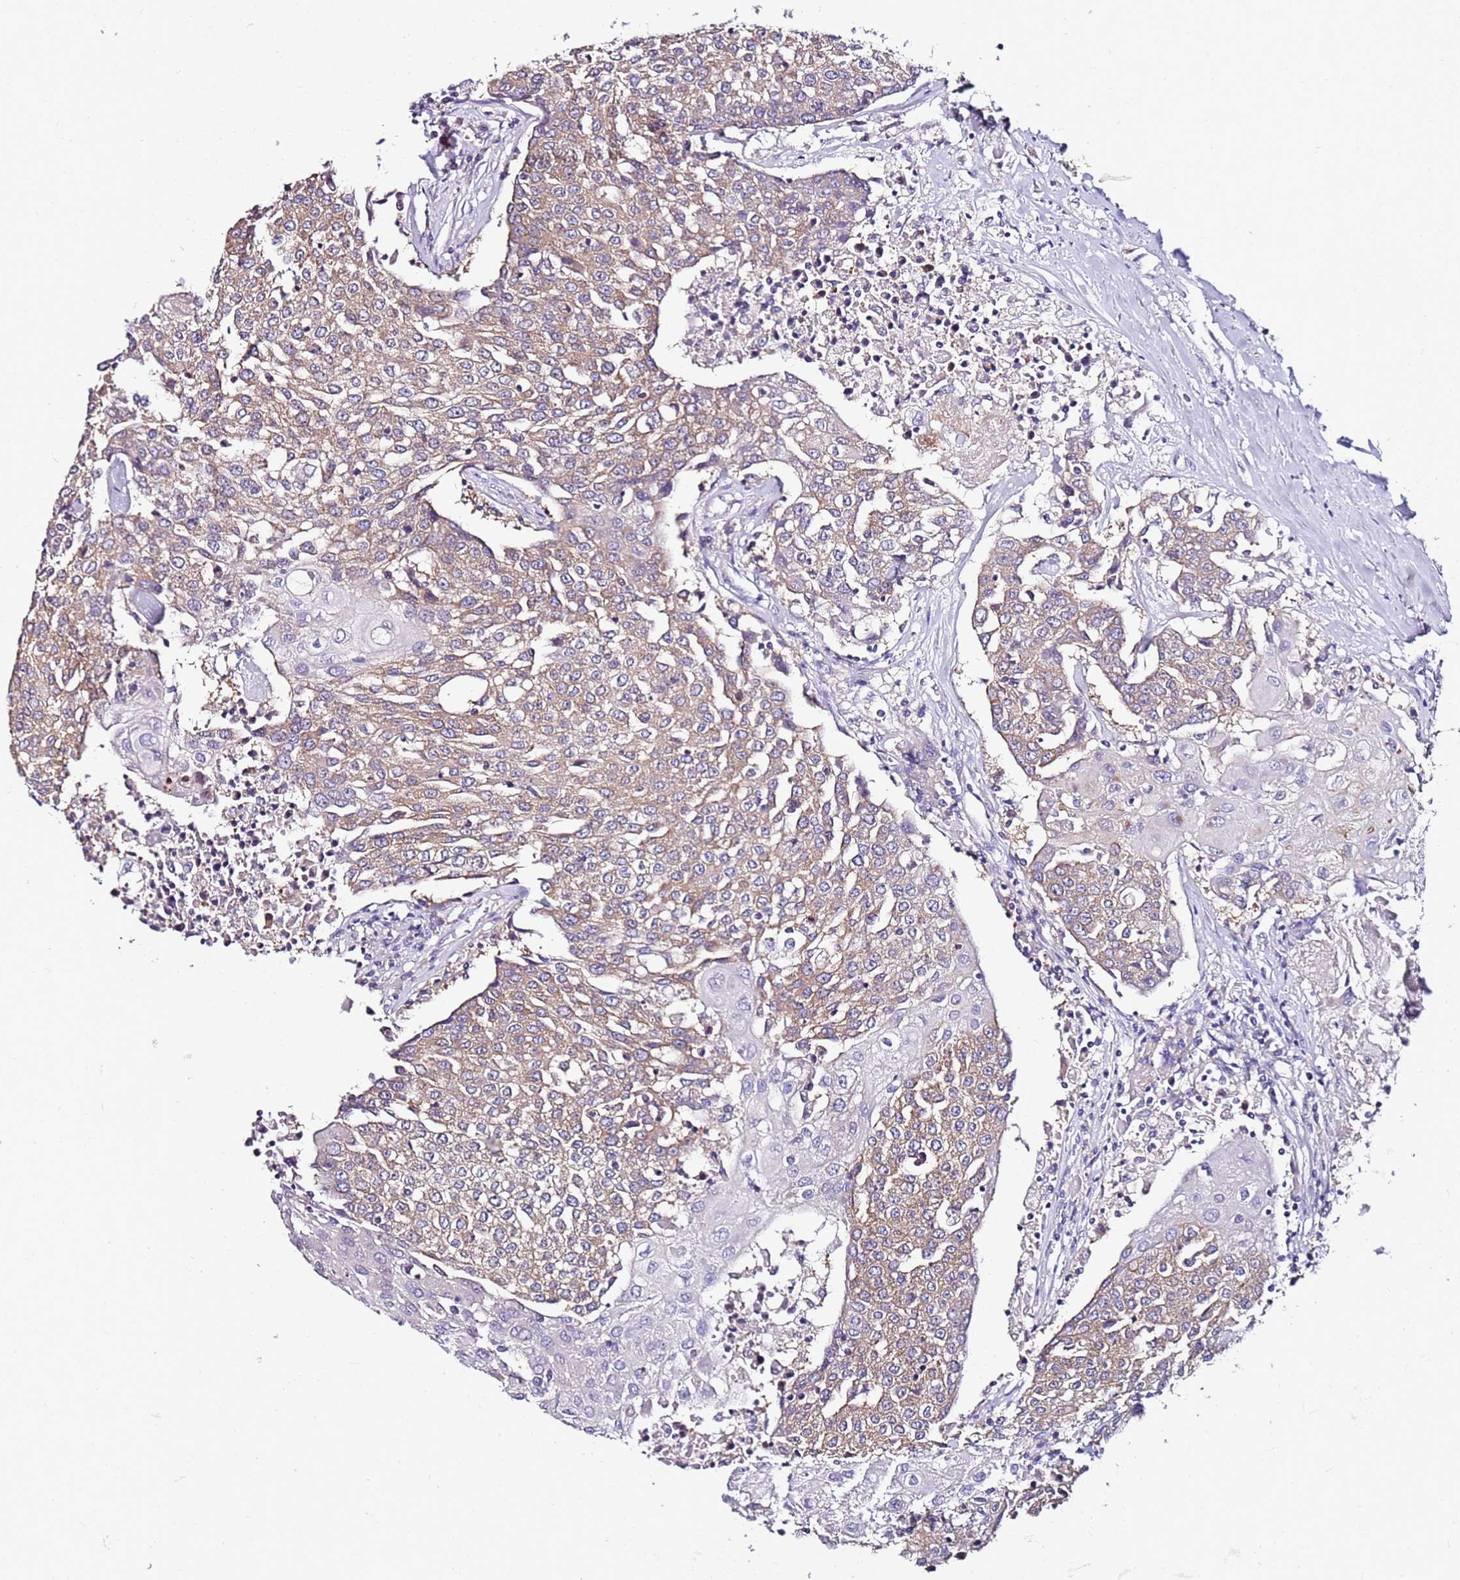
{"staining": {"intensity": "moderate", "quantity": ">75%", "location": "cytoplasmic/membranous"}, "tissue": "urothelial cancer", "cell_type": "Tumor cells", "image_type": "cancer", "snomed": [{"axis": "morphology", "description": "Urothelial carcinoma, High grade"}, {"axis": "topography", "description": "Urinary bladder"}], "caption": "Moderate cytoplasmic/membranous protein positivity is identified in about >75% of tumor cells in high-grade urothelial carcinoma.", "gene": "SRRM5", "patient": {"sex": "female", "age": 85}}